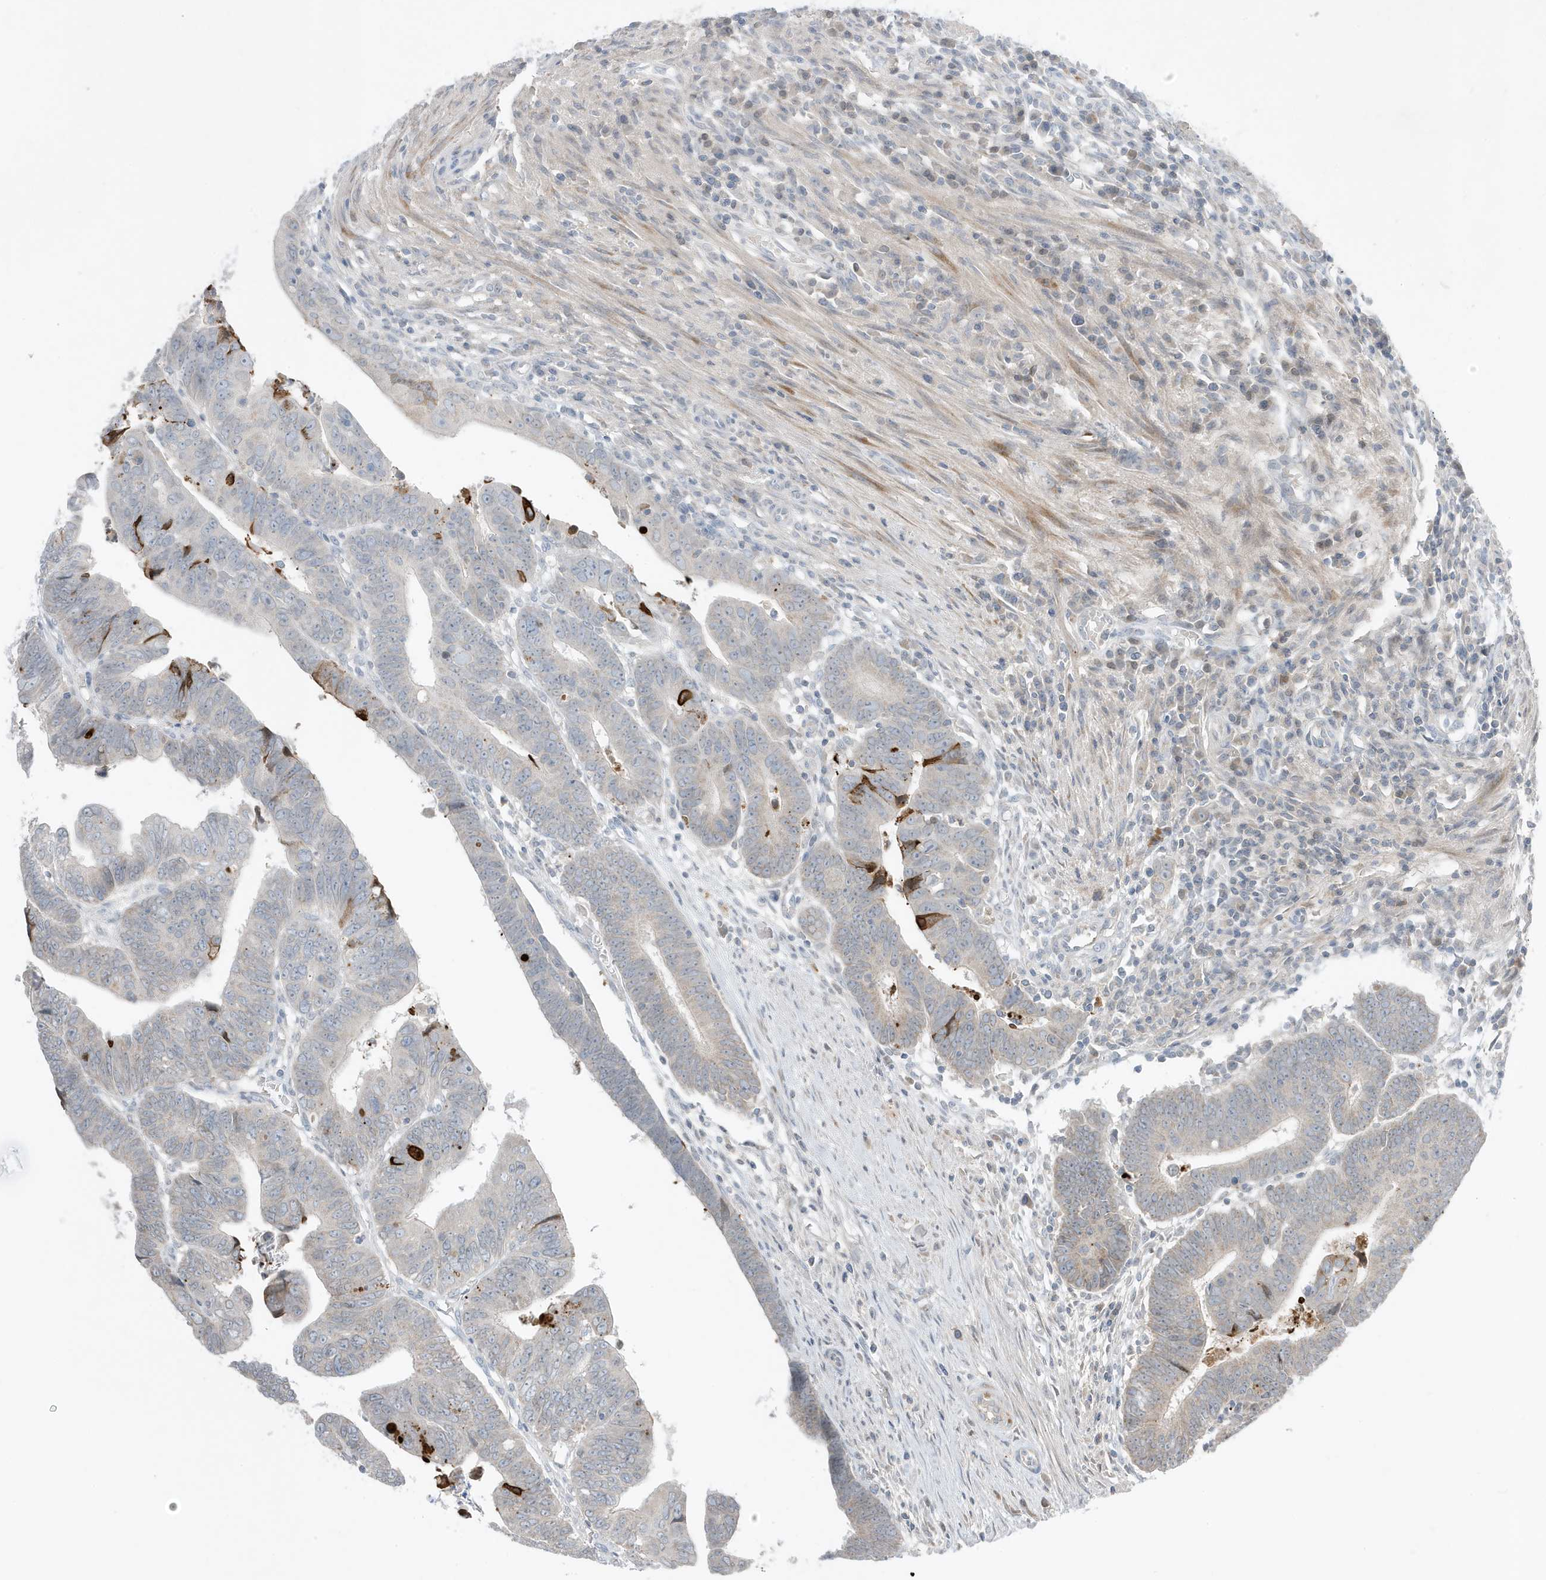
{"staining": {"intensity": "strong", "quantity": "<25%", "location": "cytoplasmic/membranous"}, "tissue": "colorectal cancer", "cell_type": "Tumor cells", "image_type": "cancer", "snomed": [{"axis": "morphology", "description": "Adenocarcinoma, NOS"}, {"axis": "topography", "description": "Rectum"}], "caption": "Adenocarcinoma (colorectal) stained with DAB (3,3'-diaminobenzidine) immunohistochemistry (IHC) demonstrates medium levels of strong cytoplasmic/membranous staining in about <25% of tumor cells.", "gene": "FNDC1", "patient": {"sex": "female", "age": 65}}